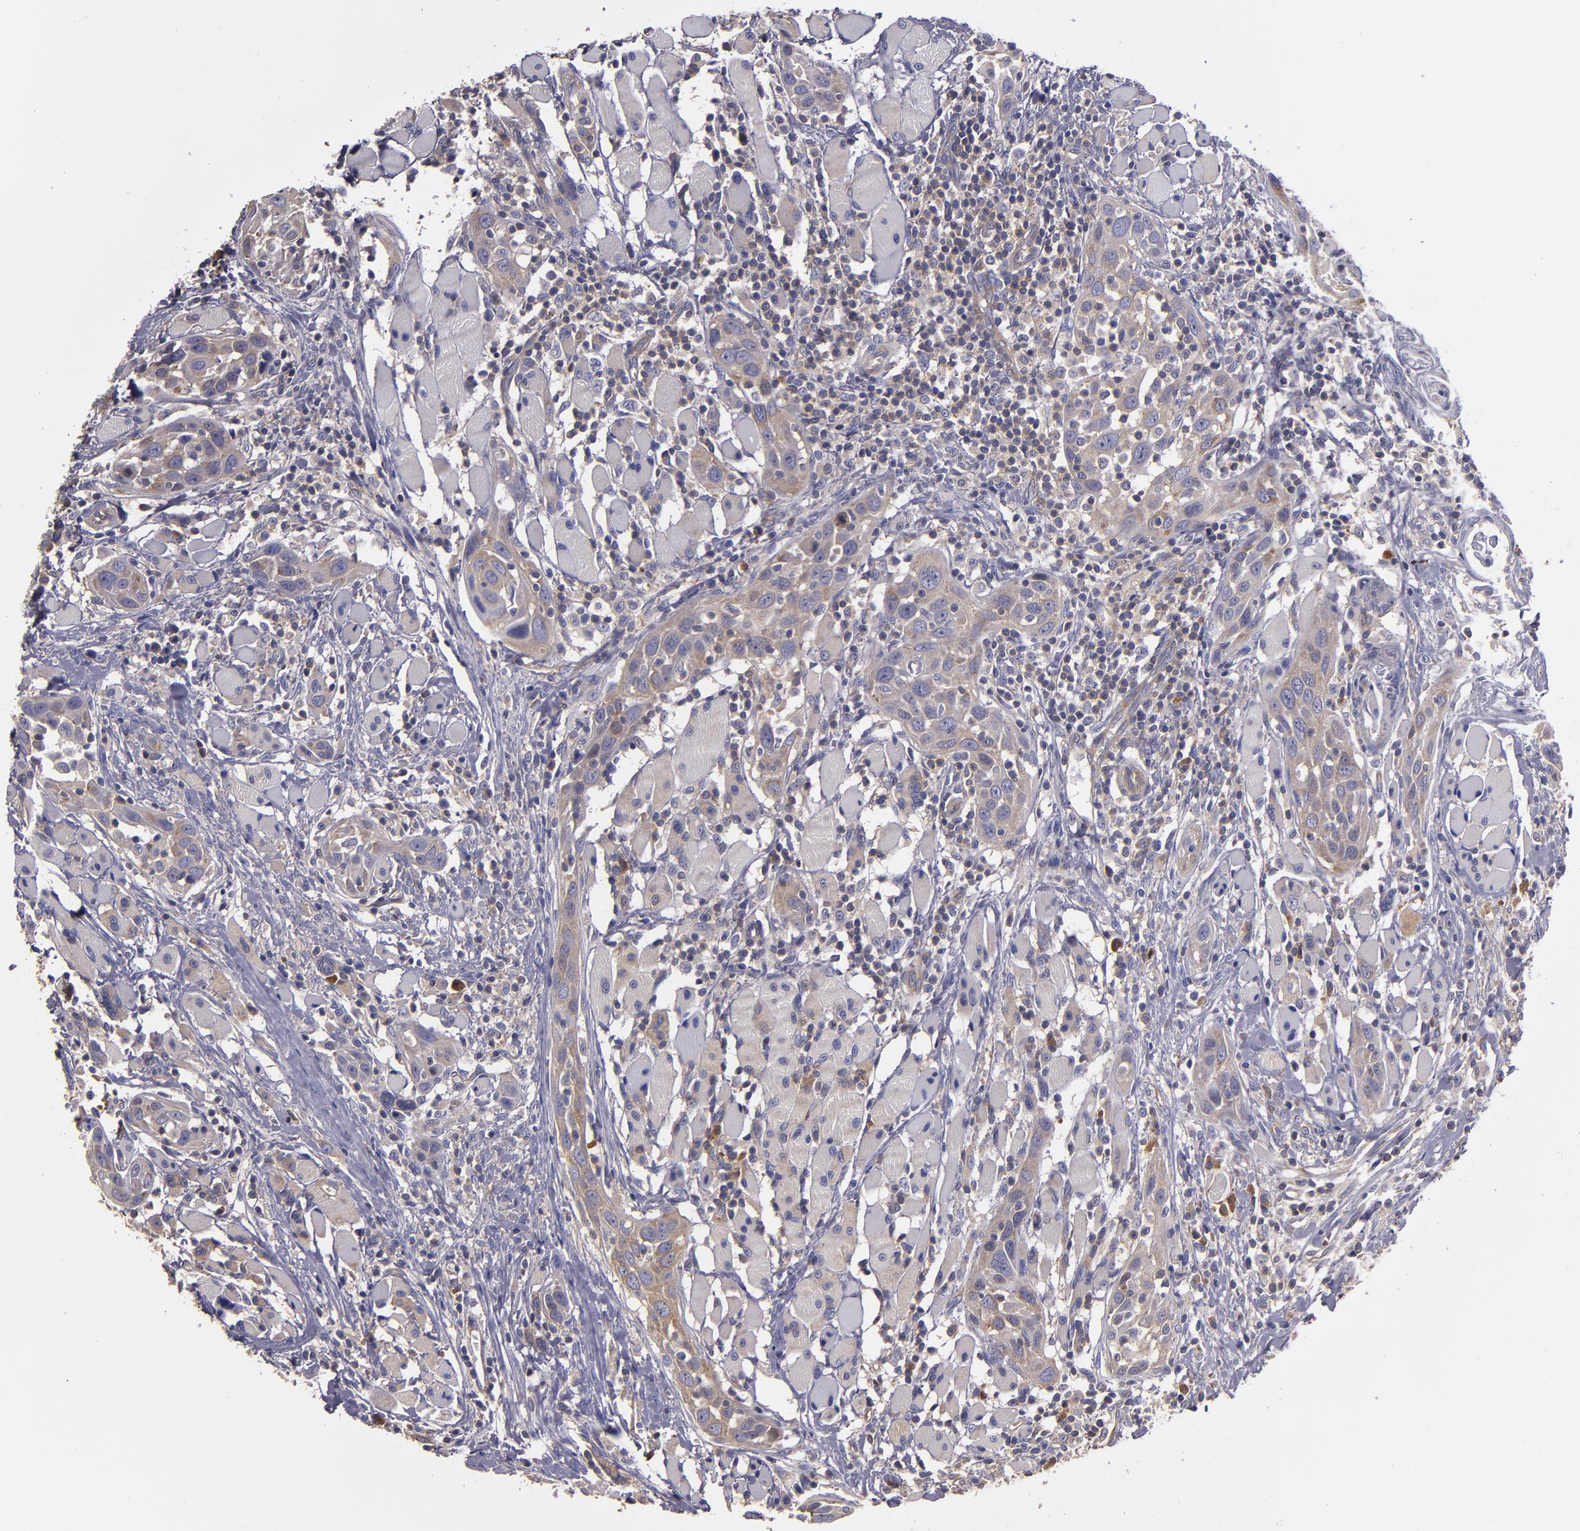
{"staining": {"intensity": "weak", "quantity": "25%-75%", "location": "cytoplasmic/membranous"}, "tissue": "head and neck cancer", "cell_type": "Tumor cells", "image_type": "cancer", "snomed": [{"axis": "morphology", "description": "Squamous cell carcinoma, NOS"}, {"axis": "topography", "description": "Oral tissue"}, {"axis": "topography", "description": "Head-Neck"}], "caption": "Squamous cell carcinoma (head and neck) stained for a protein displays weak cytoplasmic/membranous positivity in tumor cells.", "gene": "CARS1", "patient": {"sex": "female", "age": 50}}